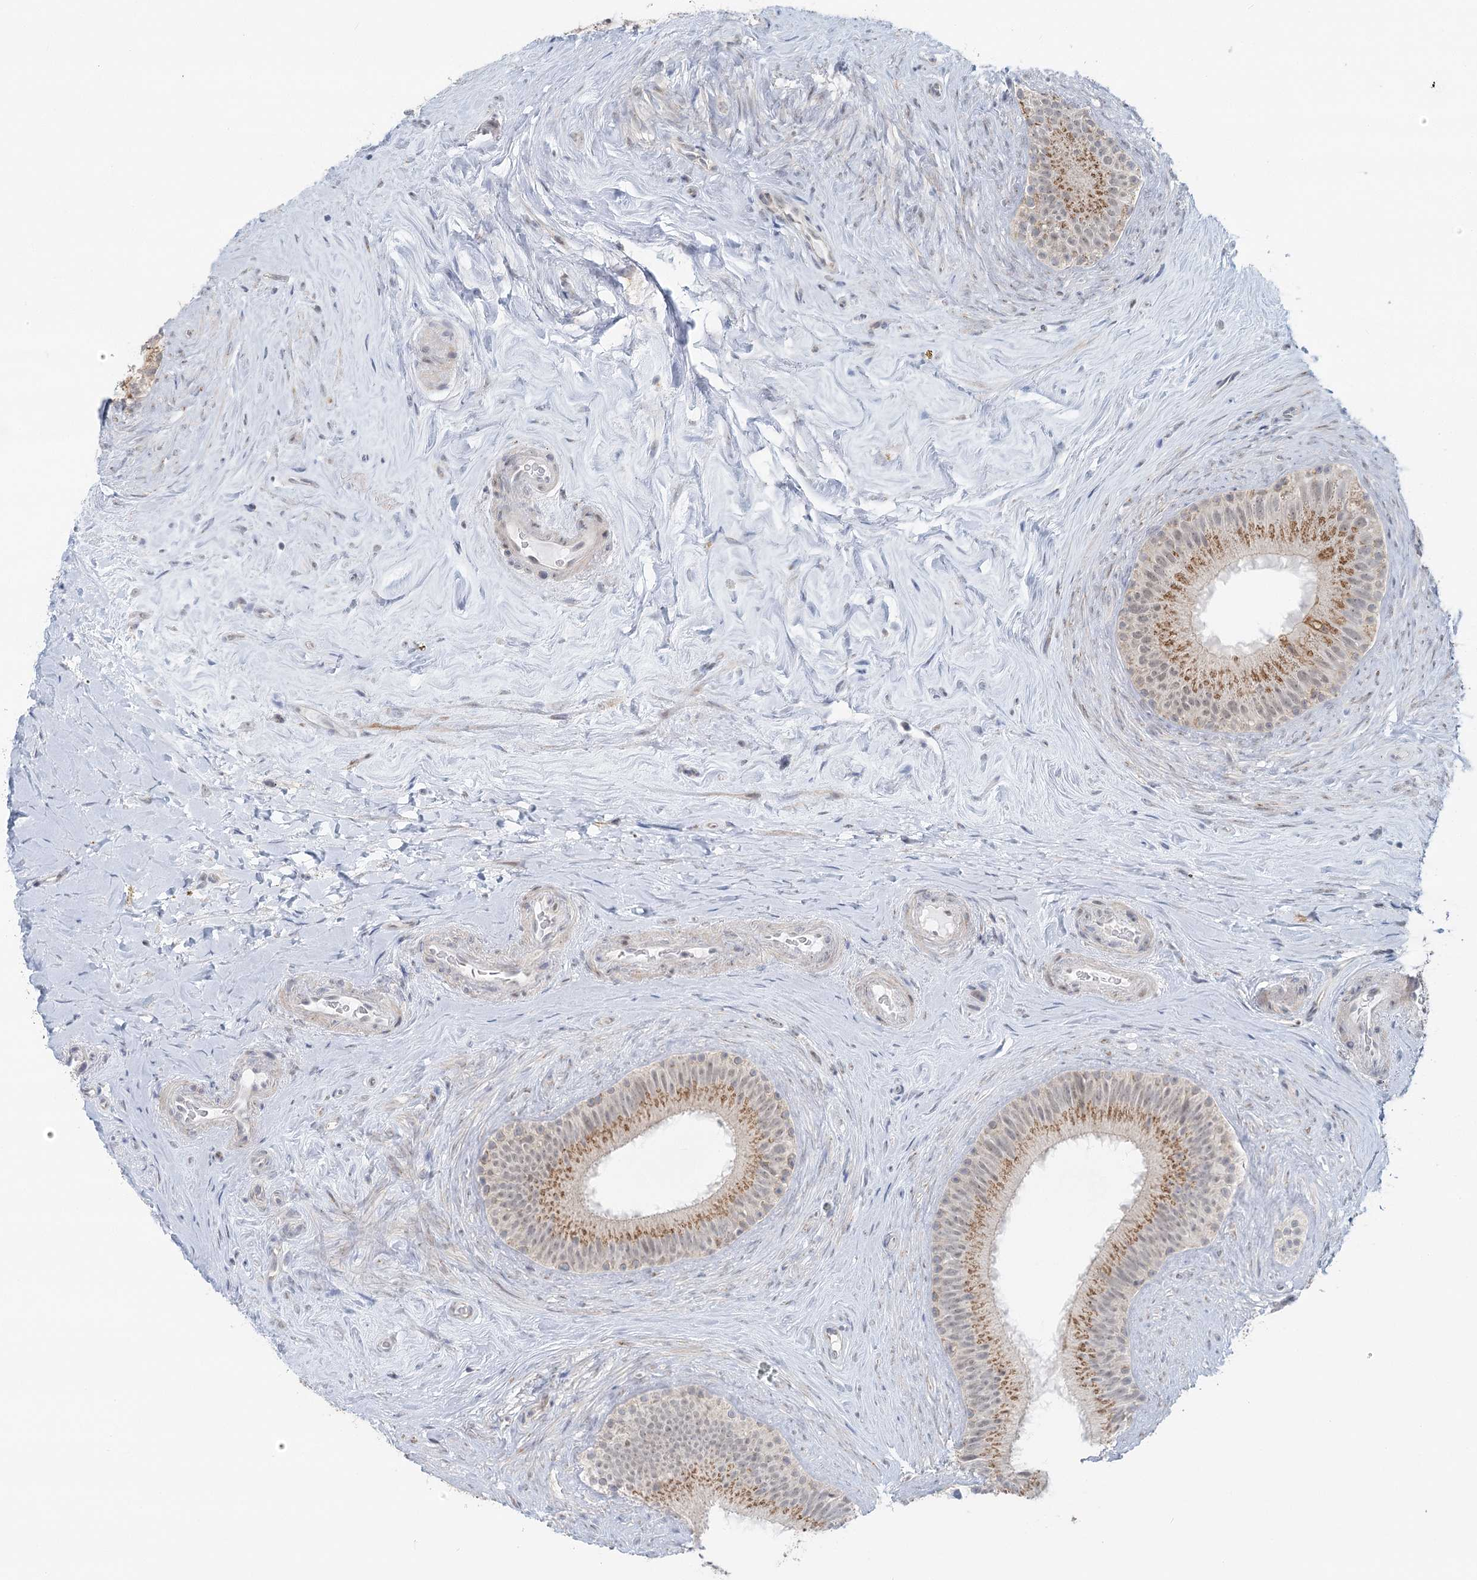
{"staining": {"intensity": "moderate", "quantity": ">75%", "location": "cytoplasmic/membranous"}, "tissue": "epididymis", "cell_type": "Glandular cells", "image_type": "normal", "snomed": [{"axis": "morphology", "description": "Normal tissue, NOS"}, {"axis": "topography", "description": "Epididymis"}], "caption": "Epididymis stained with a brown dye exhibits moderate cytoplasmic/membranous positive staining in about >75% of glandular cells.", "gene": "RNF150", "patient": {"sex": "male", "age": 84}}